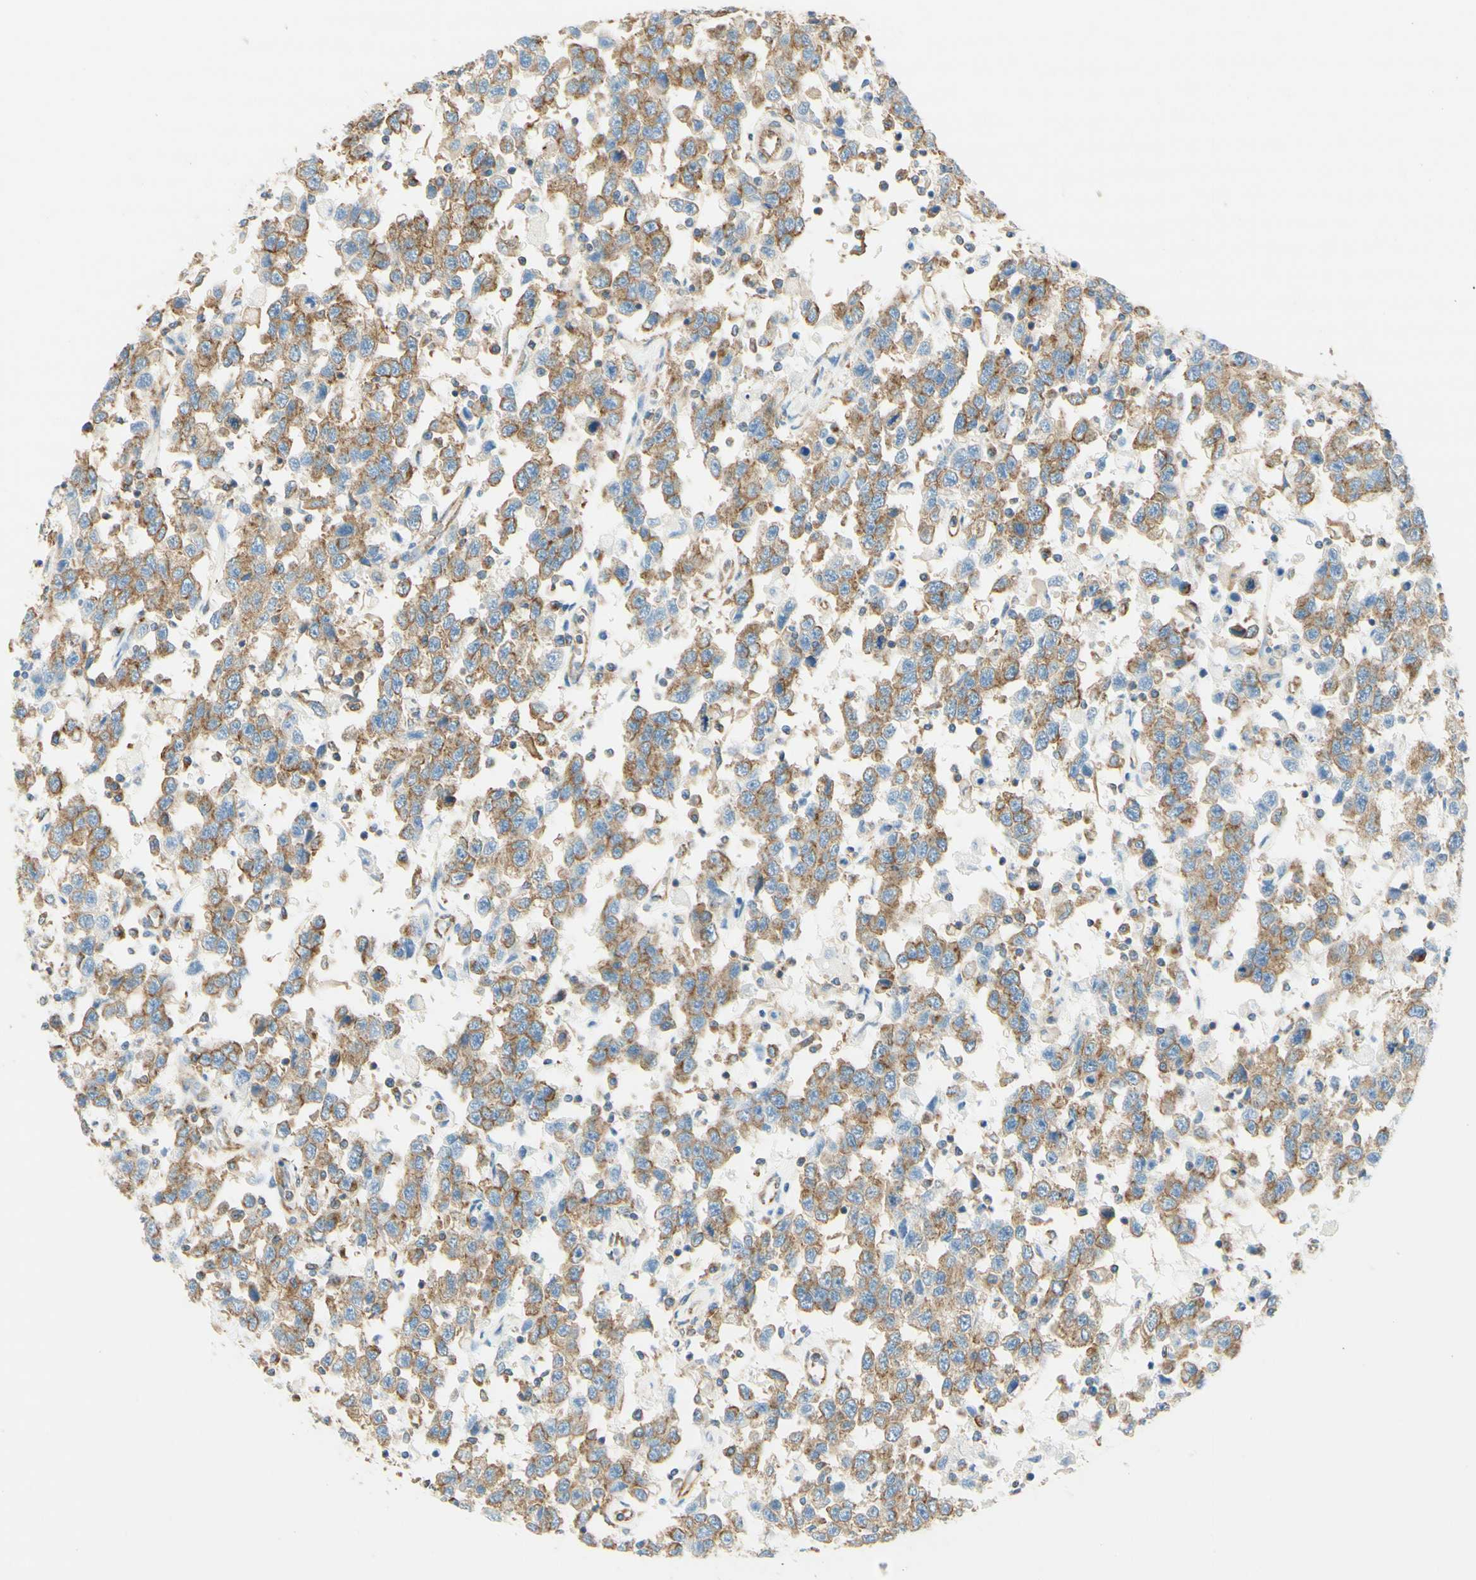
{"staining": {"intensity": "moderate", "quantity": "25%-75%", "location": "cytoplasmic/membranous"}, "tissue": "testis cancer", "cell_type": "Tumor cells", "image_type": "cancer", "snomed": [{"axis": "morphology", "description": "Seminoma, NOS"}, {"axis": "topography", "description": "Testis"}], "caption": "Immunohistochemistry (IHC) (DAB (3,3'-diaminobenzidine)) staining of testis seminoma demonstrates moderate cytoplasmic/membranous protein expression in approximately 25%-75% of tumor cells.", "gene": "CLTC", "patient": {"sex": "male", "age": 41}}